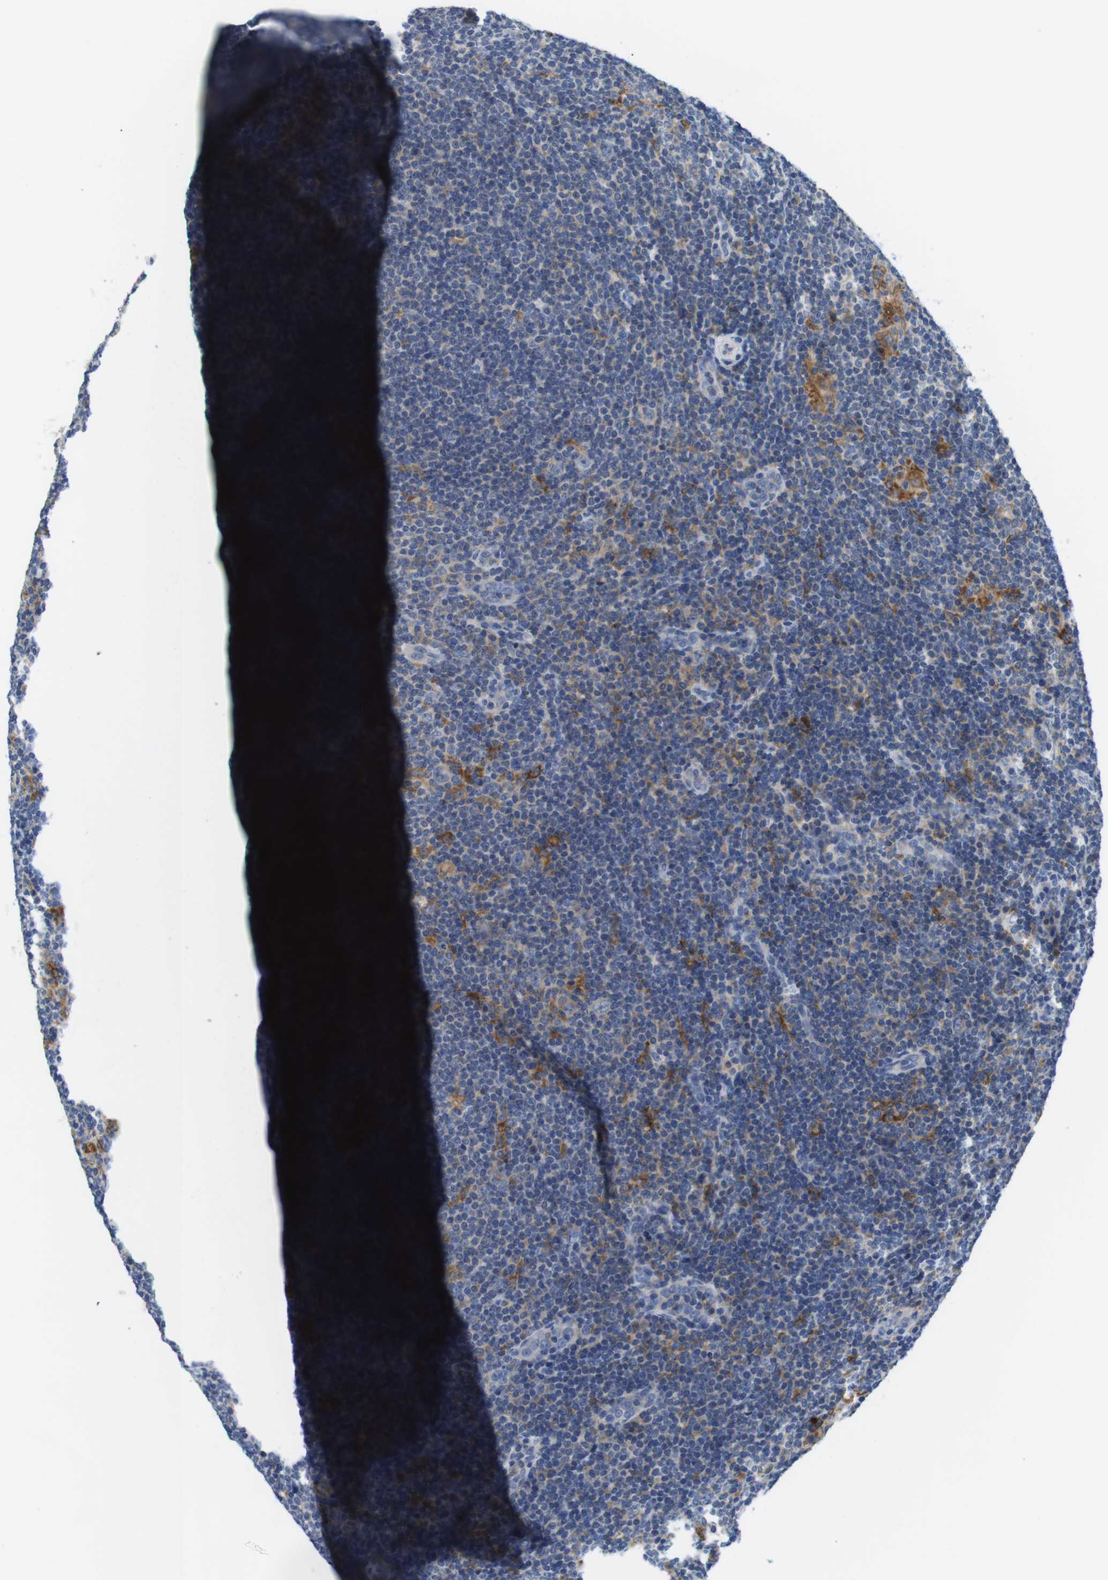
{"staining": {"intensity": "negative", "quantity": "none", "location": "none"}, "tissue": "lymphoma", "cell_type": "Tumor cells", "image_type": "cancer", "snomed": [{"axis": "morphology", "description": "Hodgkin's disease, NOS"}, {"axis": "topography", "description": "Lymph node"}], "caption": "DAB (3,3'-diaminobenzidine) immunohistochemical staining of human lymphoma reveals no significant expression in tumor cells.", "gene": "CNGA2", "patient": {"sex": "female", "age": 57}}